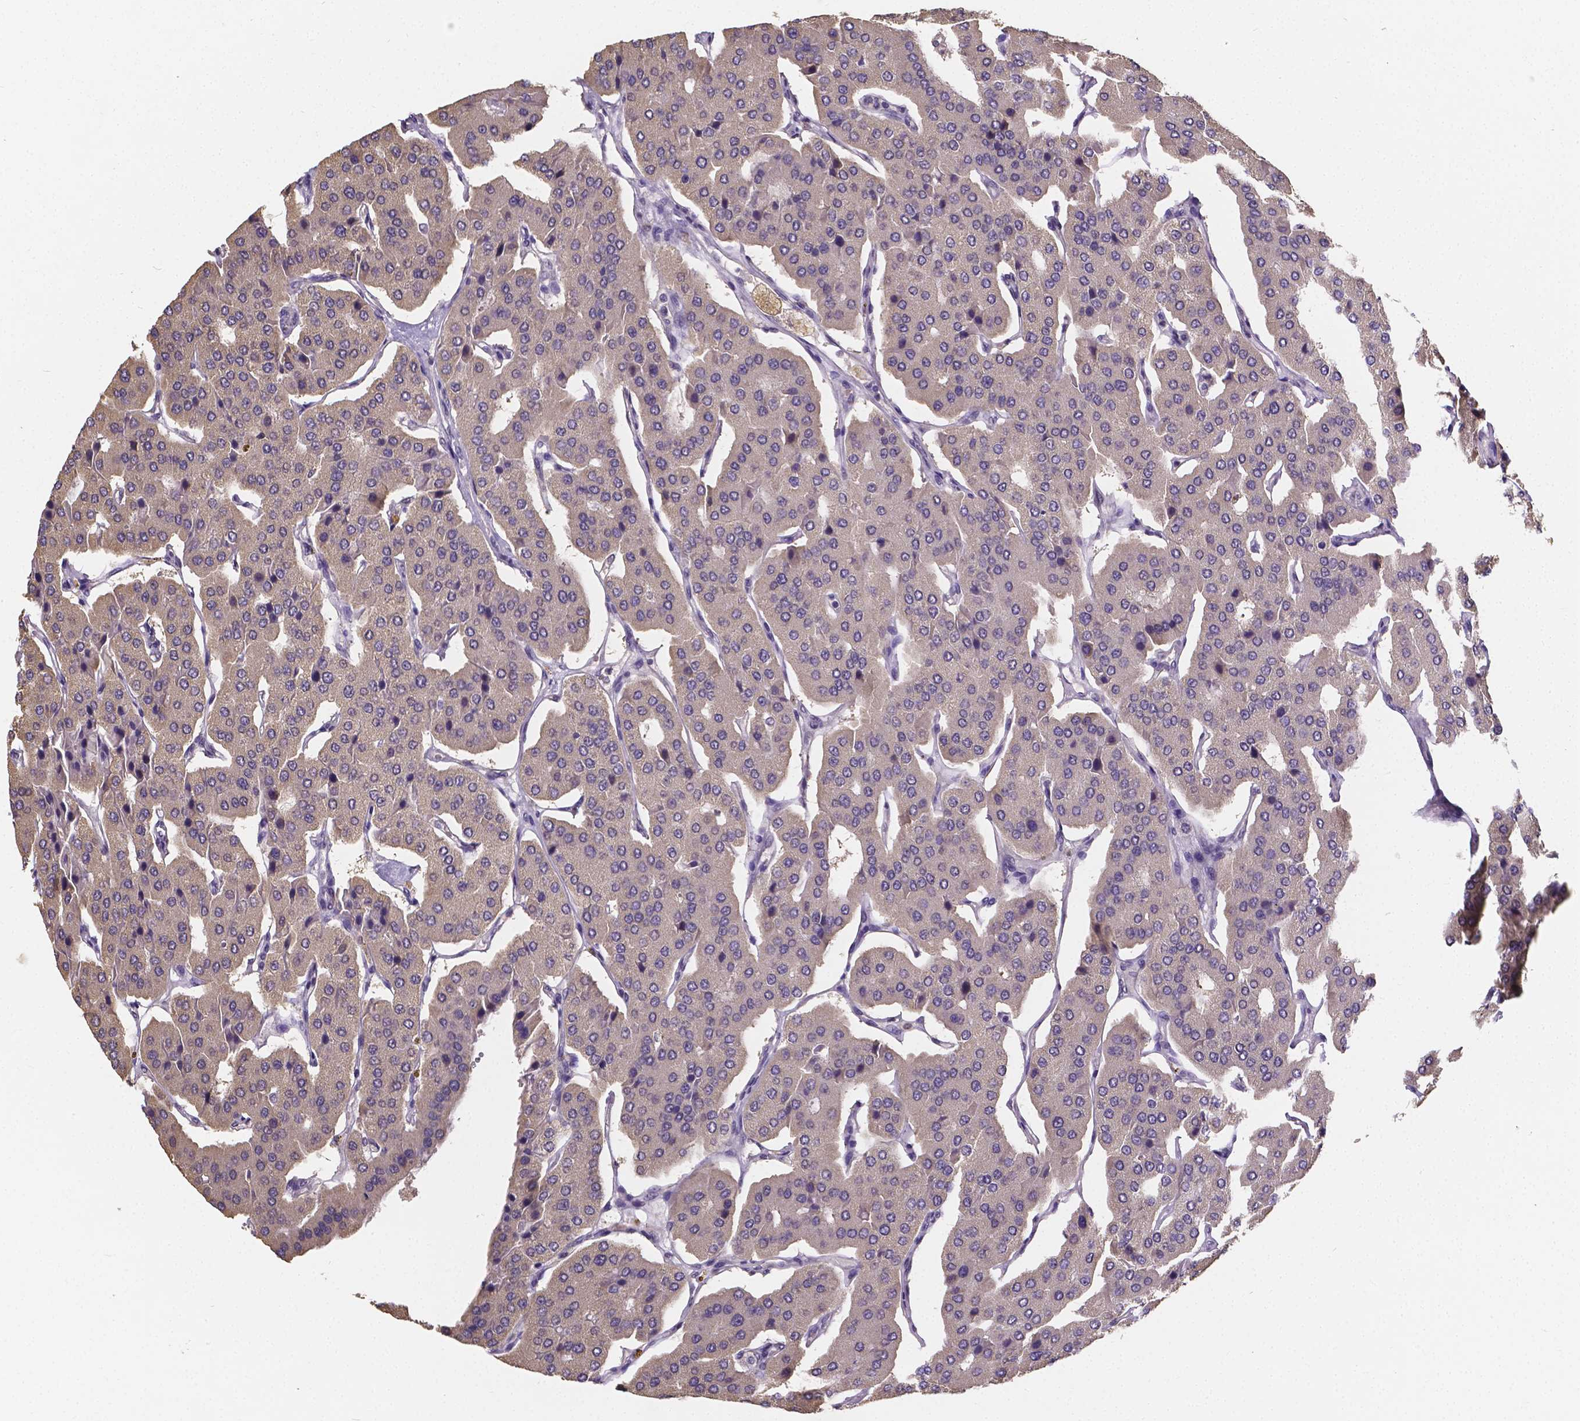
{"staining": {"intensity": "negative", "quantity": "none", "location": "none"}, "tissue": "parathyroid gland", "cell_type": "Glandular cells", "image_type": "normal", "snomed": [{"axis": "morphology", "description": "Normal tissue, NOS"}, {"axis": "morphology", "description": "Adenoma, NOS"}, {"axis": "topography", "description": "Parathyroid gland"}], "caption": "Glandular cells show no significant protein staining in benign parathyroid gland. (DAB (3,3'-diaminobenzidine) immunohistochemistry (IHC), high magnification).", "gene": "CTNNA2", "patient": {"sex": "female", "age": 86}}